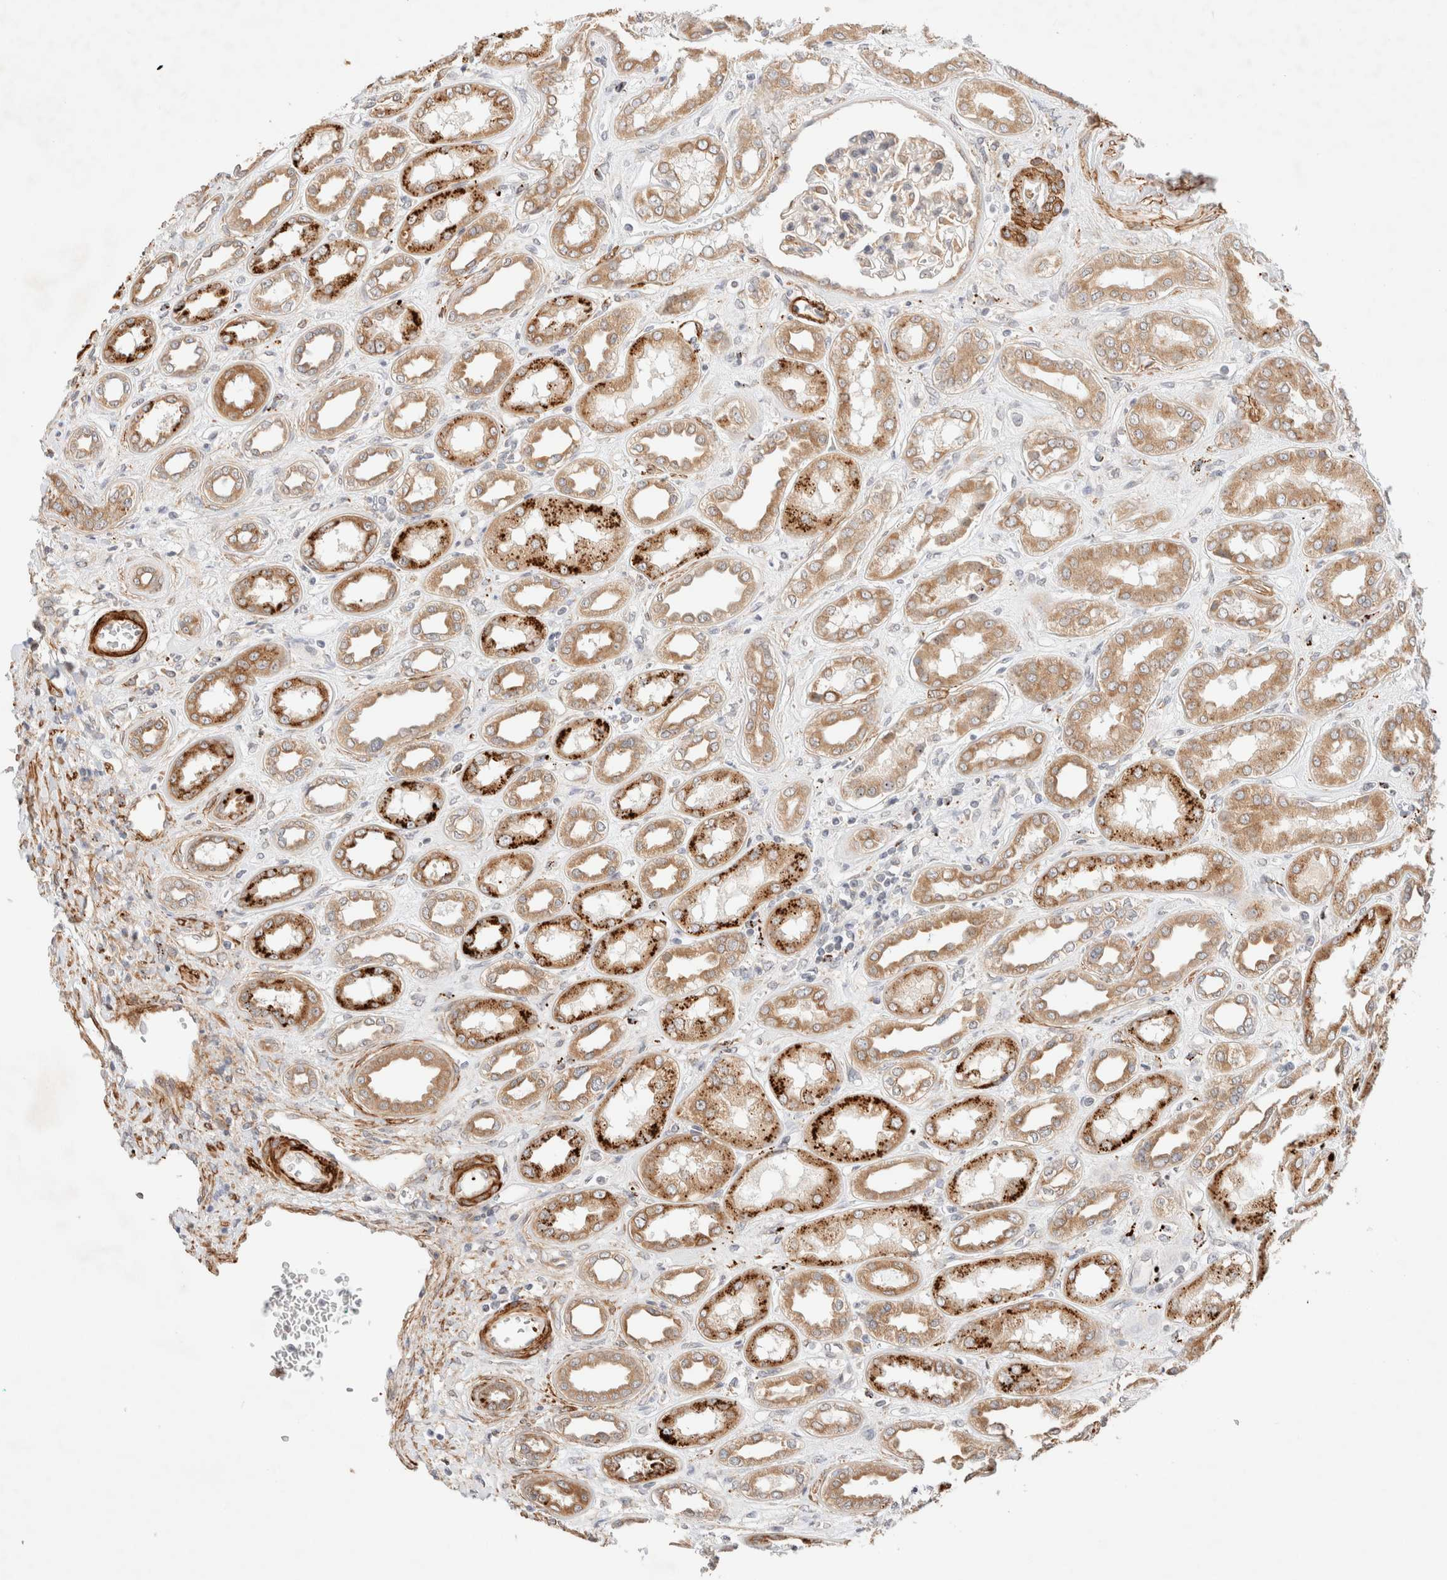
{"staining": {"intensity": "moderate", "quantity": "<25%", "location": "cytoplasmic/membranous"}, "tissue": "kidney", "cell_type": "Cells in glomeruli", "image_type": "normal", "snomed": [{"axis": "morphology", "description": "Normal tissue, NOS"}, {"axis": "topography", "description": "Kidney"}], "caption": "Immunohistochemical staining of normal kidney exhibits low levels of moderate cytoplasmic/membranous positivity in approximately <25% of cells in glomeruli. The staining was performed using DAB (3,3'-diaminobenzidine), with brown indicating positive protein expression. Nuclei are stained blue with hematoxylin.", "gene": "RRP15", "patient": {"sex": "male", "age": 59}}